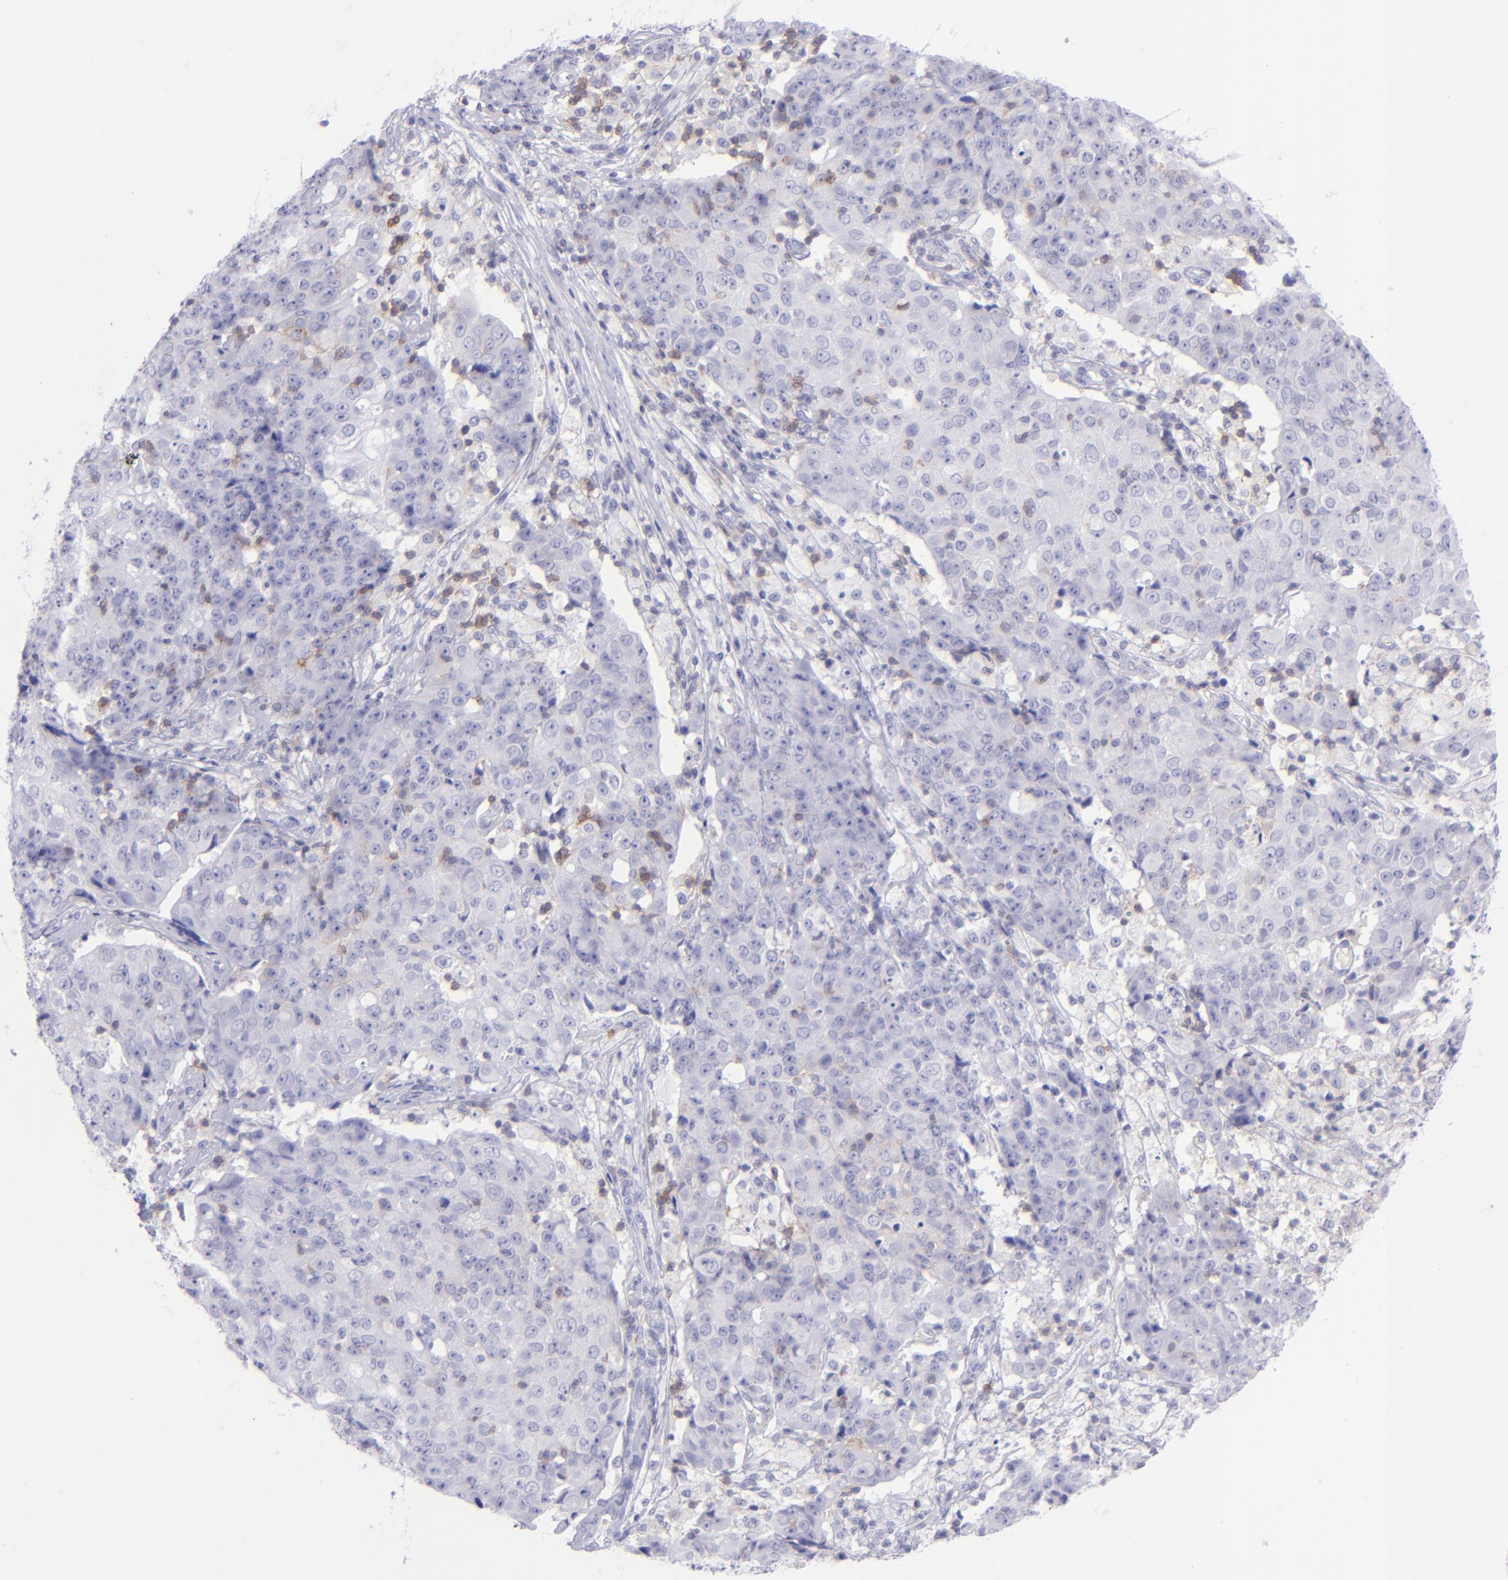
{"staining": {"intensity": "negative", "quantity": "none", "location": "none"}, "tissue": "ovarian cancer", "cell_type": "Tumor cells", "image_type": "cancer", "snomed": [{"axis": "morphology", "description": "Carcinoma, endometroid"}, {"axis": "topography", "description": "Ovary"}], "caption": "Immunohistochemistry (IHC) of human ovarian cancer displays no positivity in tumor cells. (Stains: DAB (3,3'-diaminobenzidine) immunohistochemistry (IHC) with hematoxylin counter stain, Microscopy: brightfield microscopy at high magnification).", "gene": "CD69", "patient": {"sex": "female", "age": 42}}